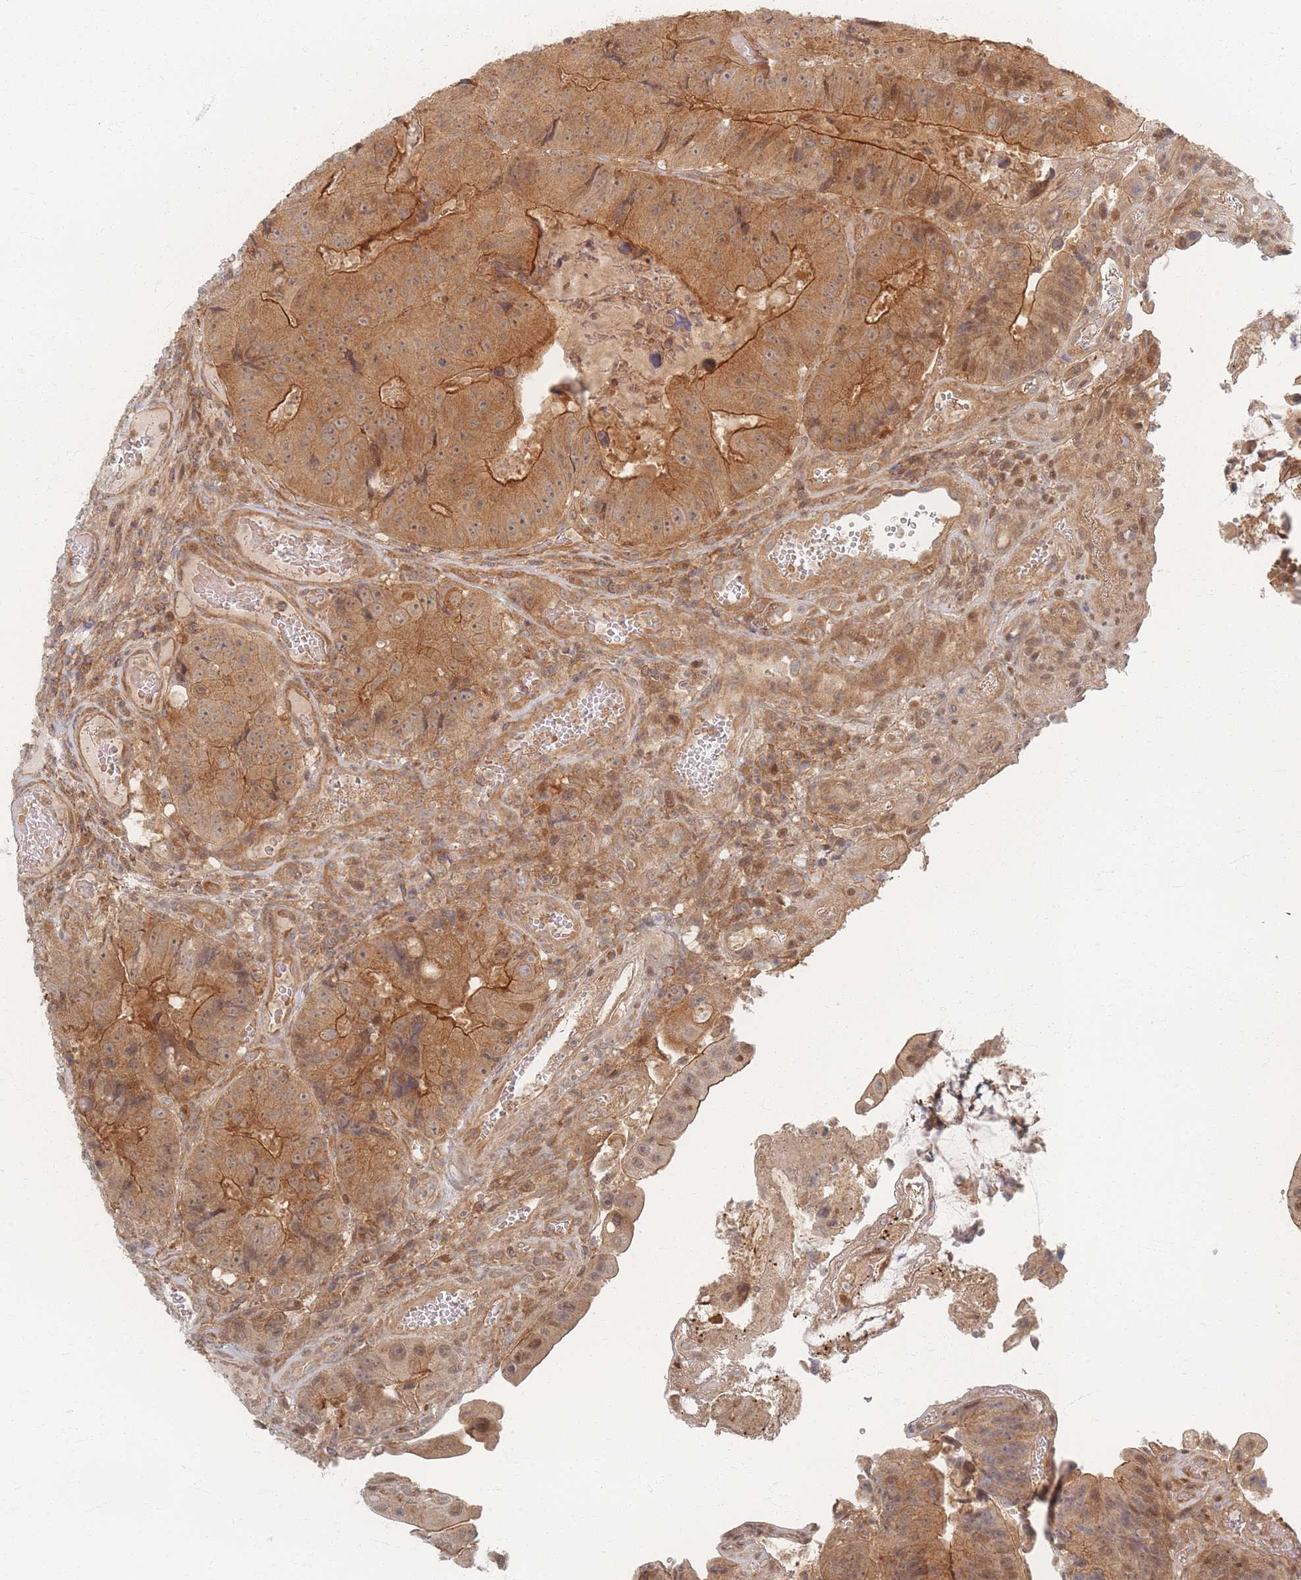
{"staining": {"intensity": "moderate", "quantity": ">75%", "location": "cytoplasmic/membranous,nuclear"}, "tissue": "colorectal cancer", "cell_type": "Tumor cells", "image_type": "cancer", "snomed": [{"axis": "morphology", "description": "Adenocarcinoma, NOS"}, {"axis": "topography", "description": "Colon"}], "caption": "Immunohistochemistry (IHC) histopathology image of human colorectal adenocarcinoma stained for a protein (brown), which displays medium levels of moderate cytoplasmic/membranous and nuclear staining in approximately >75% of tumor cells.", "gene": "PSMD9", "patient": {"sex": "female", "age": 86}}